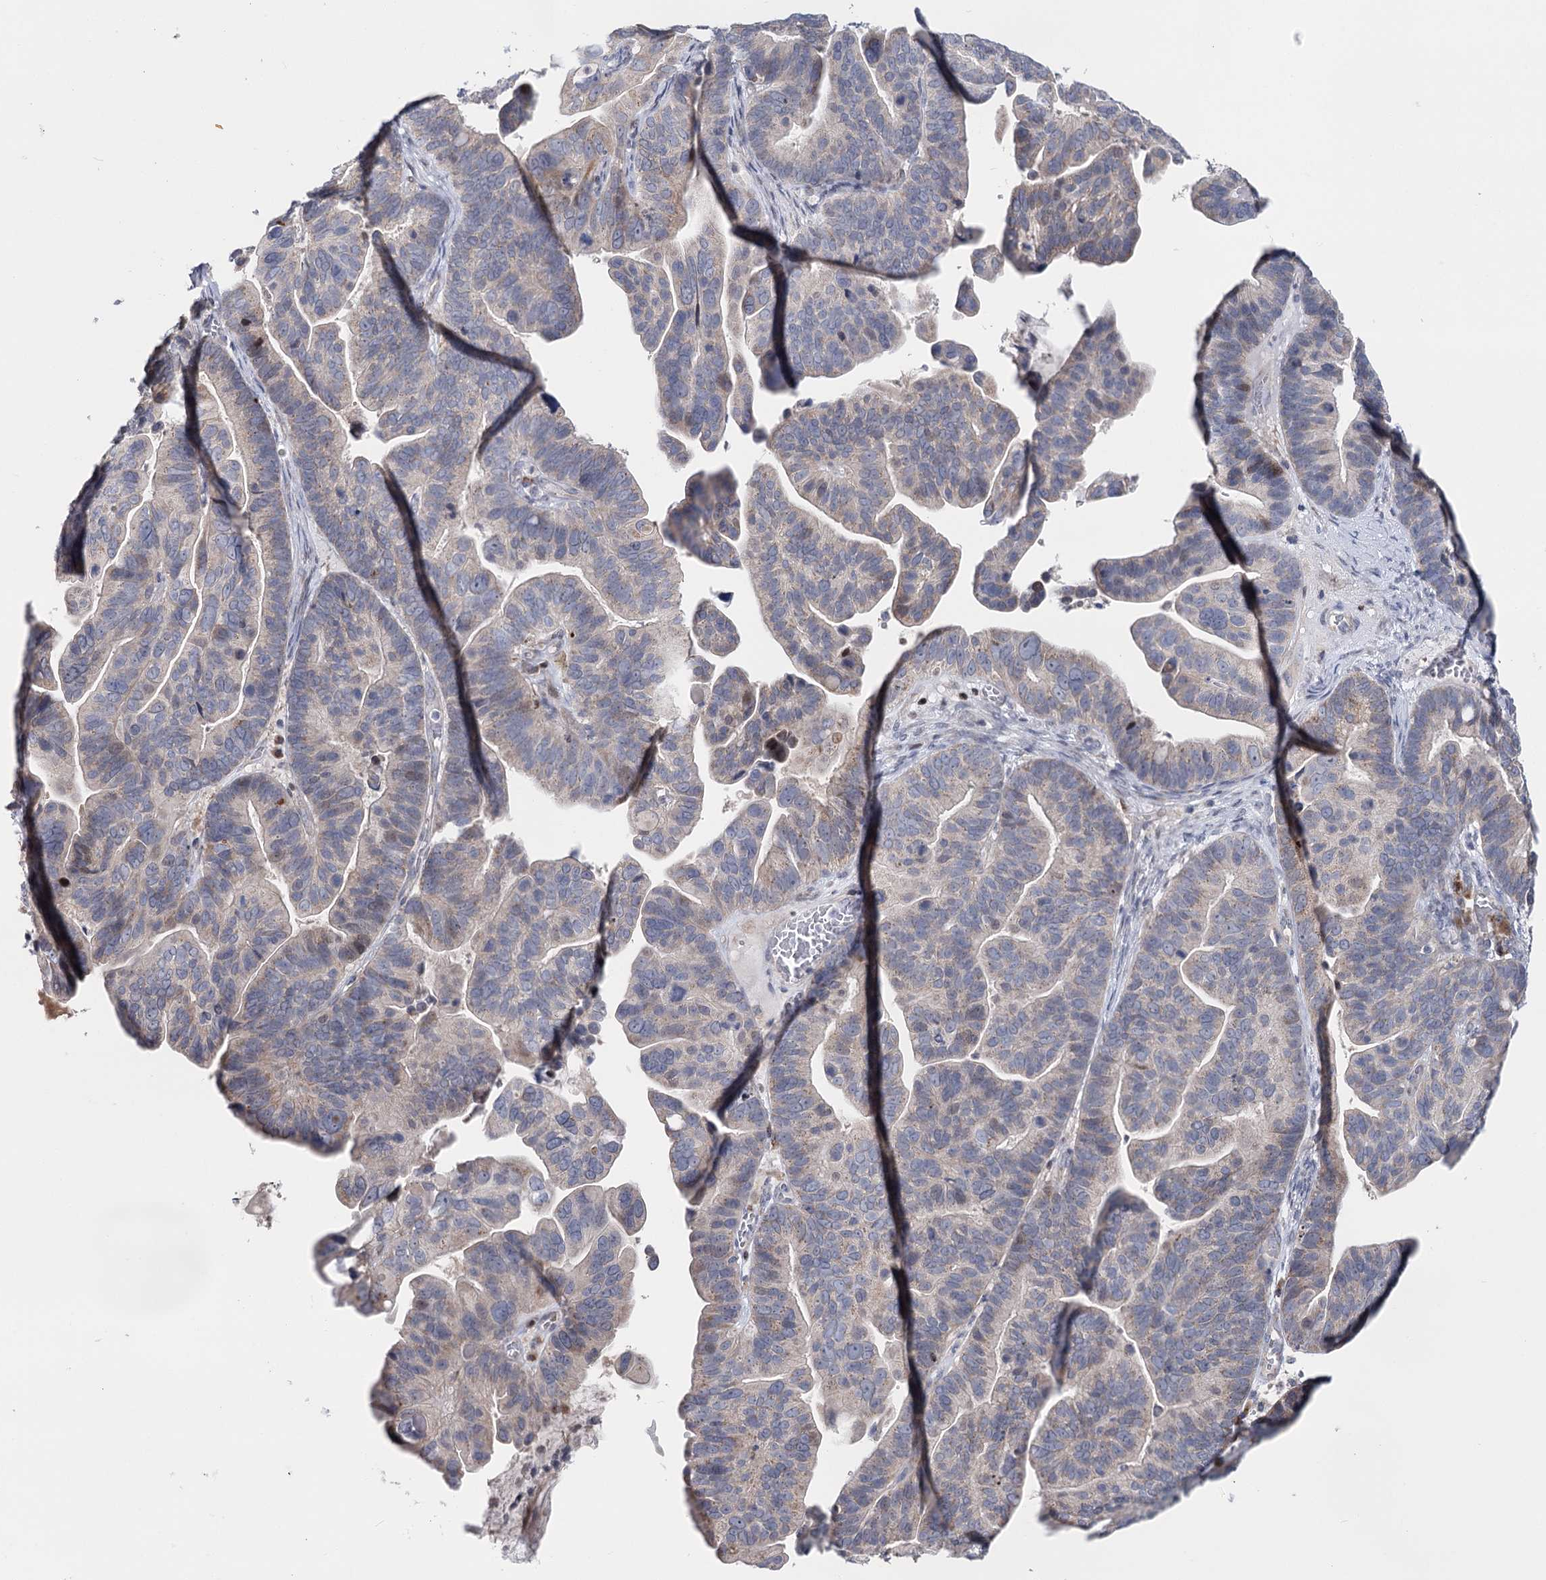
{"staining": {"intensity": "weak", "quantity": "<25%", "location": "cytoplasmic/membranous"}, "tissue": "ovarian cancer", "cell_type": "Tumor cells", "image_type": "cancer", "snomed": [{"axis": "morphology", "description": "Cystadenocarcinoma, serous, NOS"}, {"axis": "topography", "description": "Ovary"}], "caption": "Tumor cells show no significant expression in ovarian cancer (serous cystadenocarcinoma).", "gene": "PTGR1", "patient": {"sex": "female", "age": 56}}